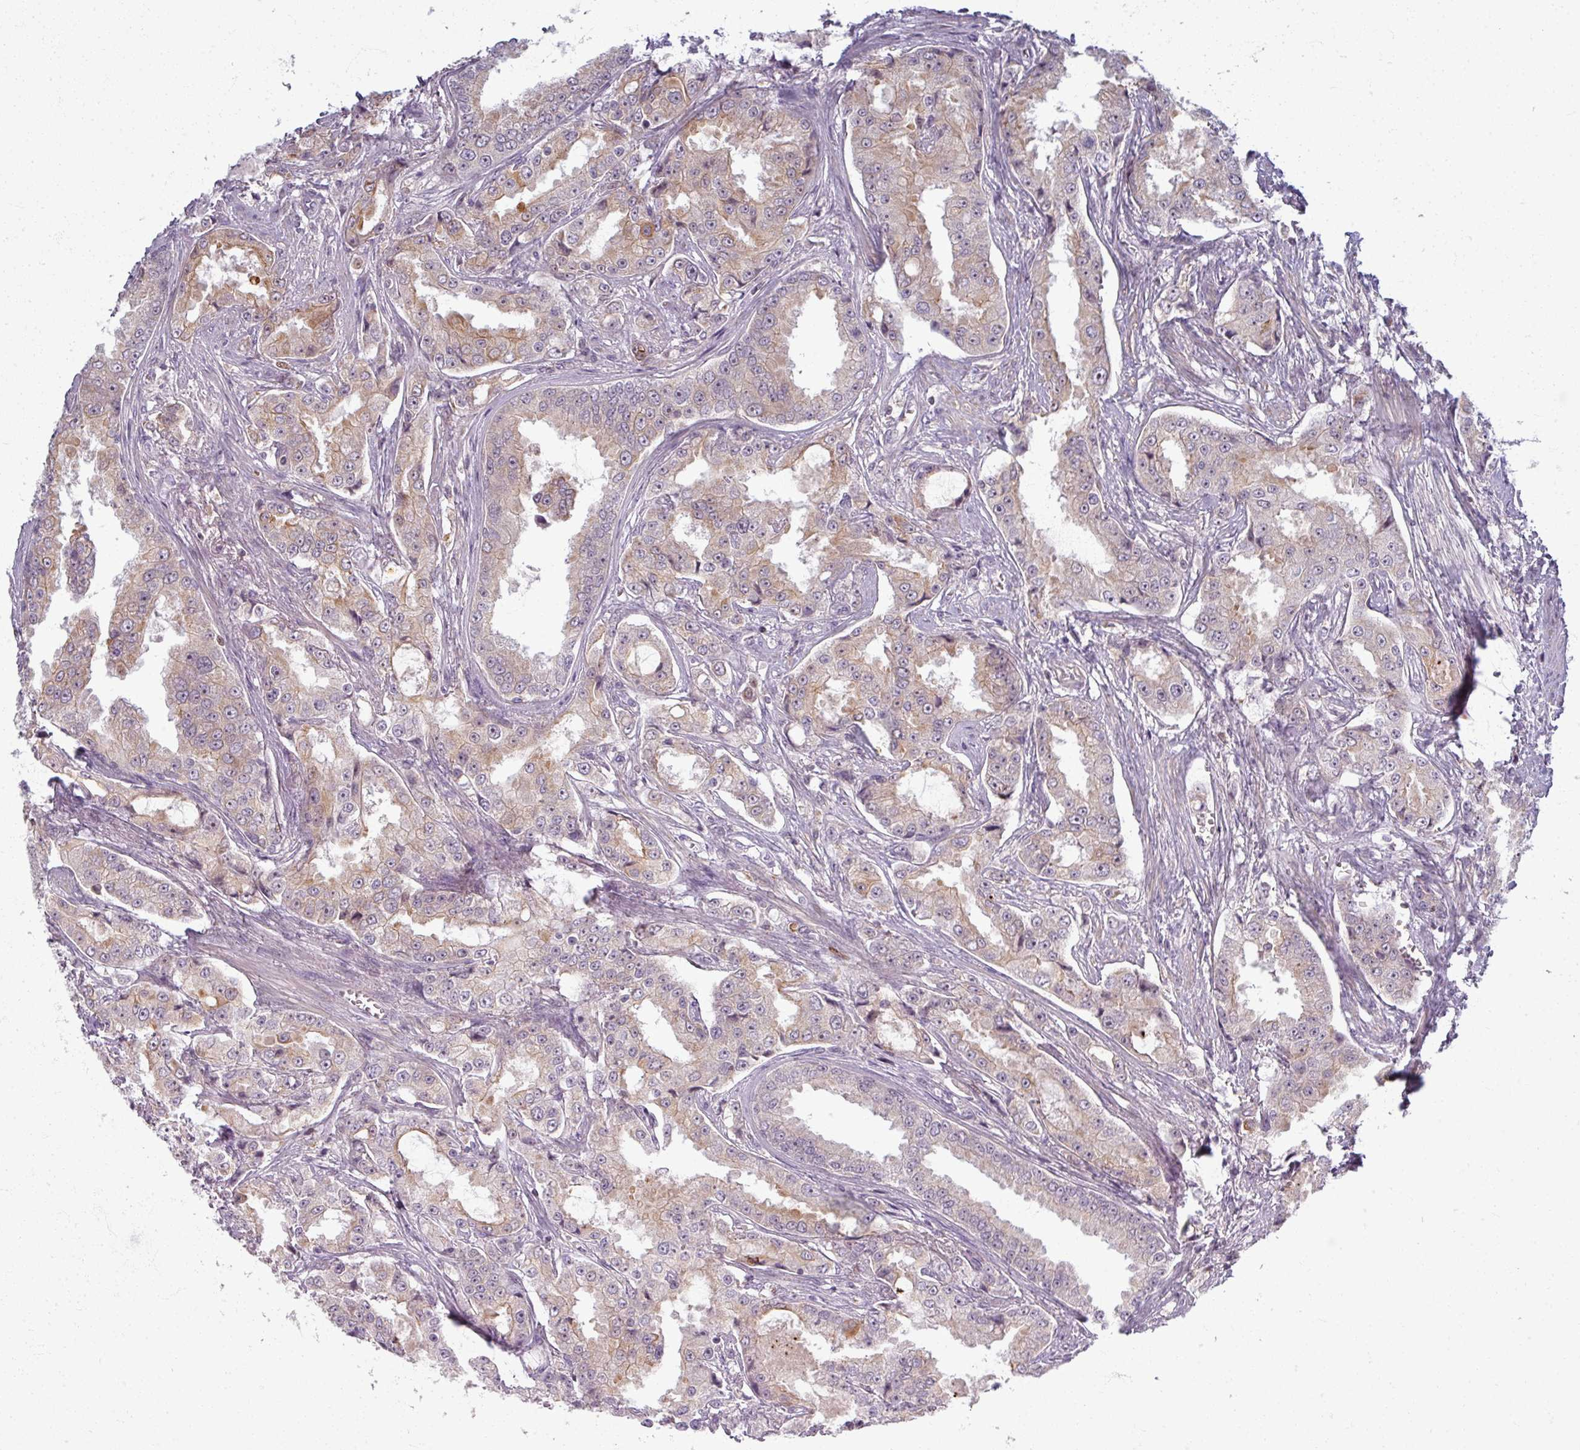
{"staining": {"intensity": "weak", "quantity": "25%-75%", "location": "cytoplasmic/membranous"}, "tissue": "prostate cancer", "cell_type": "Tumor cells", "image_type": "cancer", "snomed": [{"axis": "morphology", "description": "Adenocarcinoma, High grade"}, {"axis": "topography", "description": "Prostate"}], "caption": "This image shows immunohistochemistry (IHC) staining of human prostate adenocarcinoma (high-grade), with low weak cytoplasmic/membranous staining in approximately 25%-75% of tumor cells.", "gene": "TTLL7", "patient": {"sex": "male", "age": 73}}